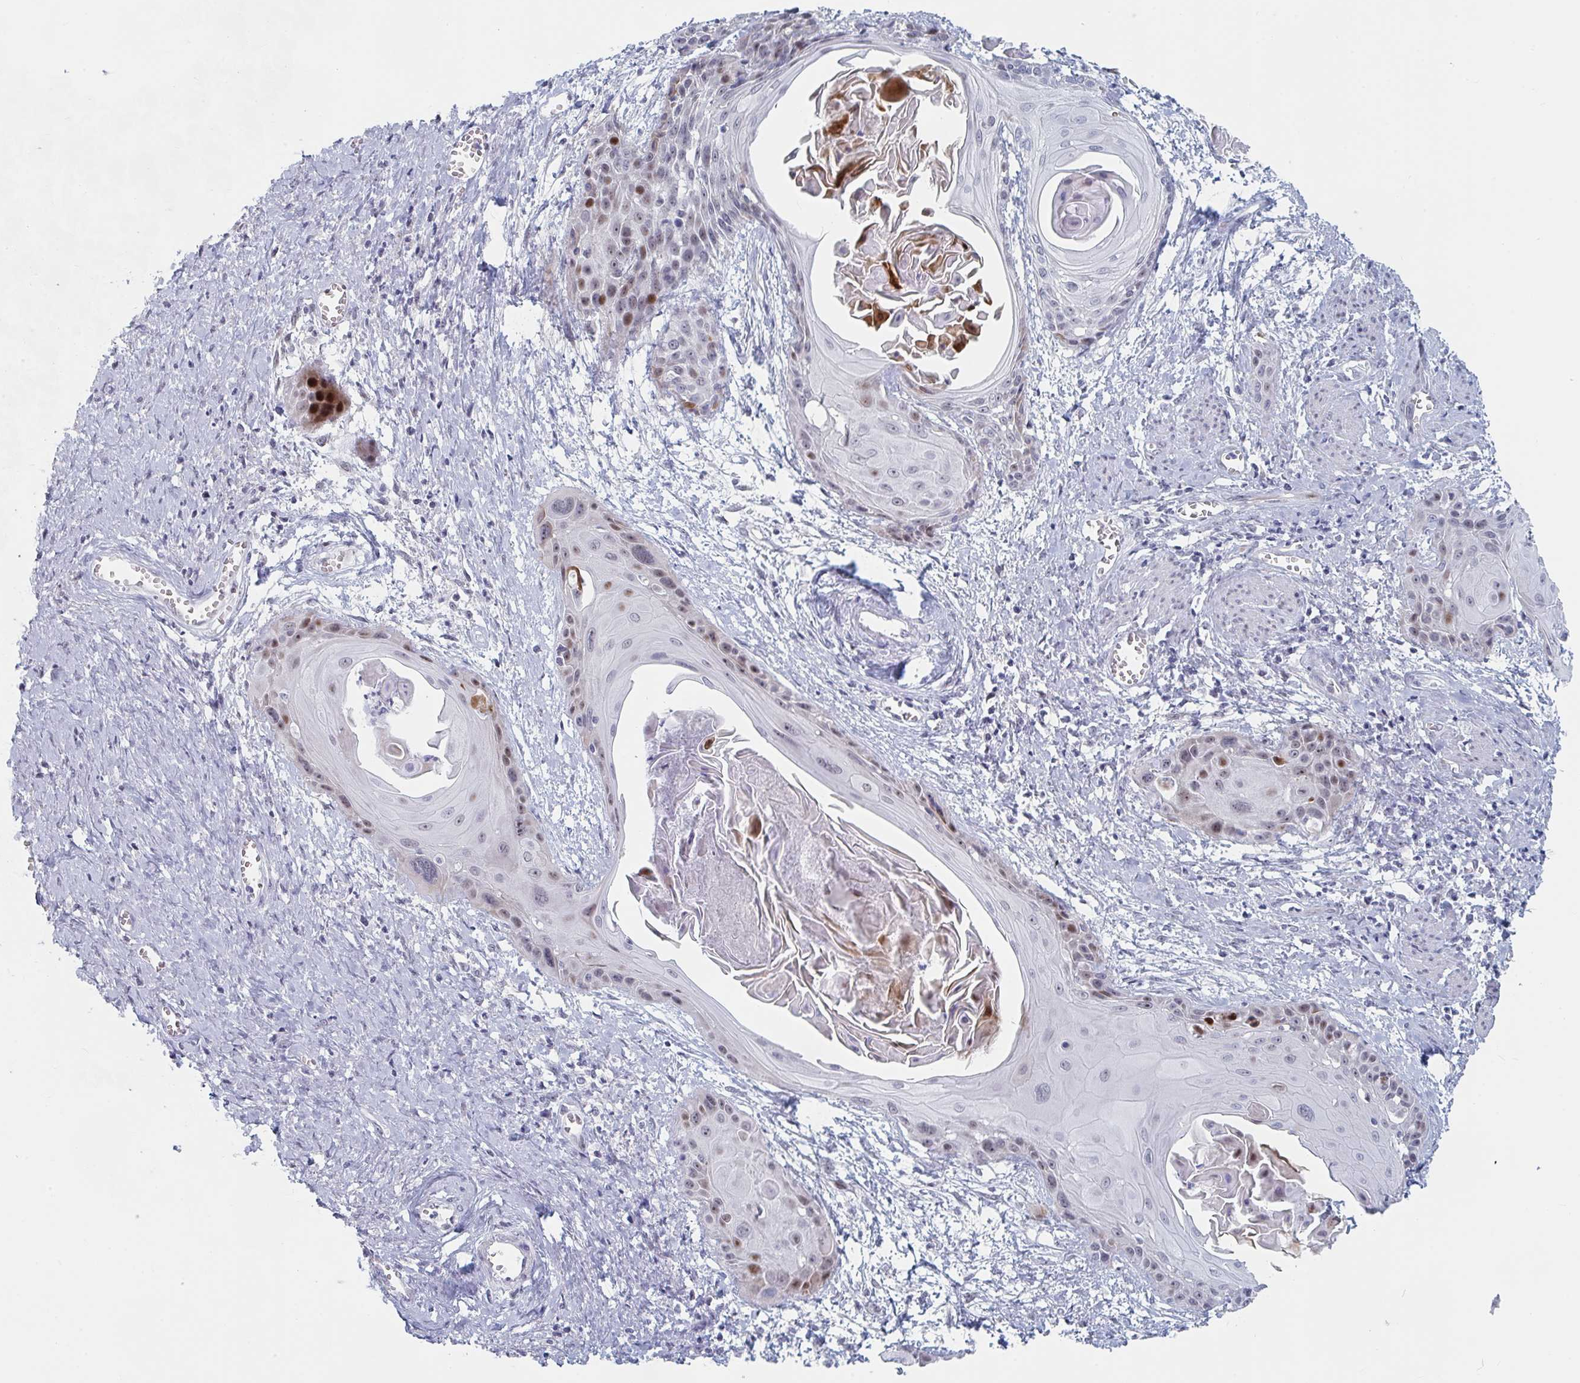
{"staining": {"intensity": "moderate", "quantity": "<25%", "location": "nuclear"}, "tissue": "cervical cancer", "cell_type": "Tumor cells", "image_type": "cancer", "snomed": [{"axis": "morphology", "description": "Squamous cell carcinoma, NOS"}, {"axis": "topography", "description": "Cervix"}], "caption": "Cervical cancer (squamous cell carcinoma) stained for a protein (brown) exhibits moderate nuclear positive staining in about <25% of tumor cells.", "gene": "NR1H2", "patient": {"sex": "female", "age": 57}}